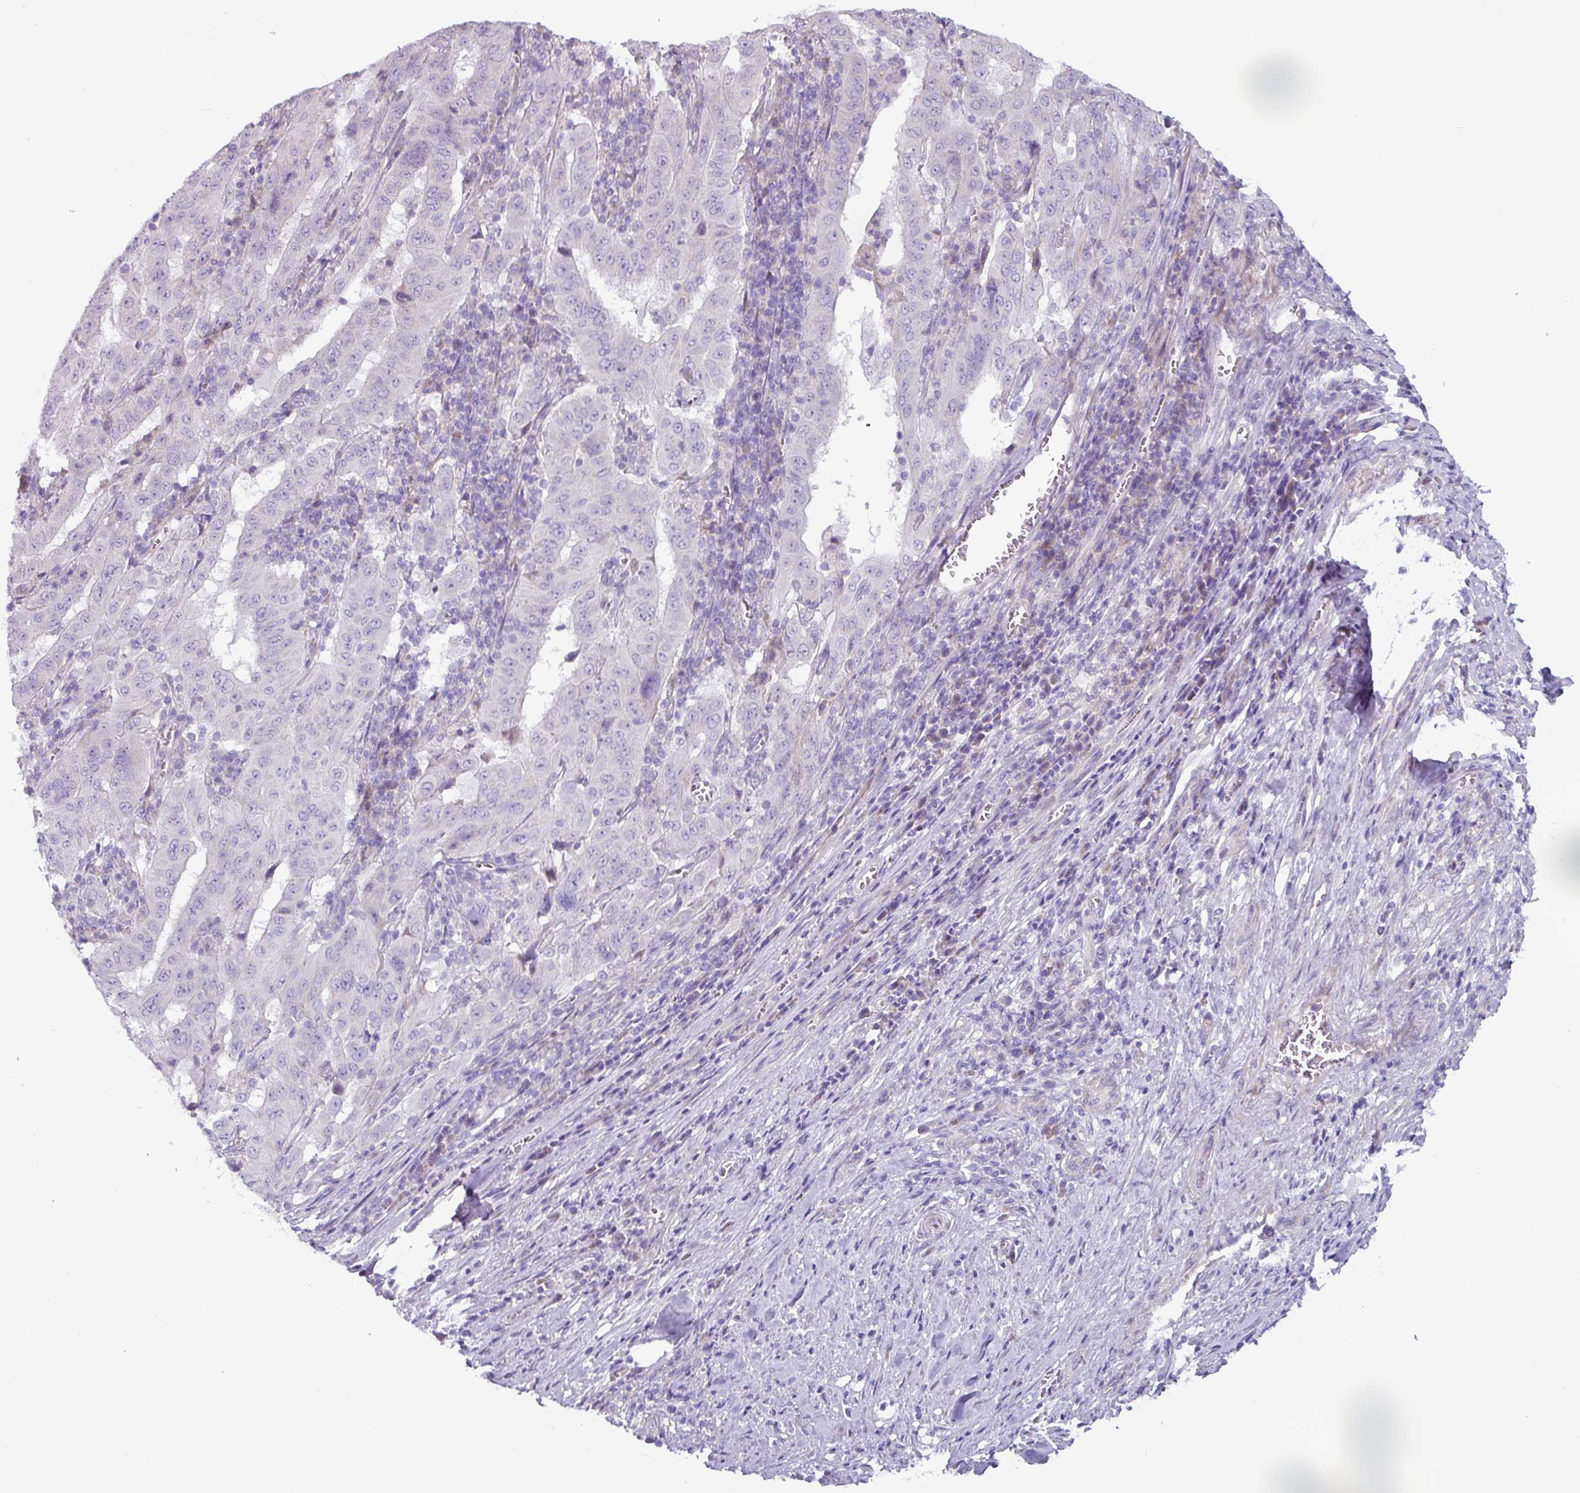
{"staining": {"intensity": "negative", "quantity": "none", "location": "none"}, "tissue": "pancreatic cancer", "cell_type": "Tumor cells", "image_type": "cancer", "snomed": [{"axis": "morphology", "description": "Adenocarcinoma, NOS"}, {"axis": "topography", "description": "Pancreas"}], "caption": "Immunohistochemical staining of adenocarcinoma (pancreatic) demonstrates no significant positivity in tumor cells.", "gene": "RGS16", "patient": {"sex": "male", "age": 63}}